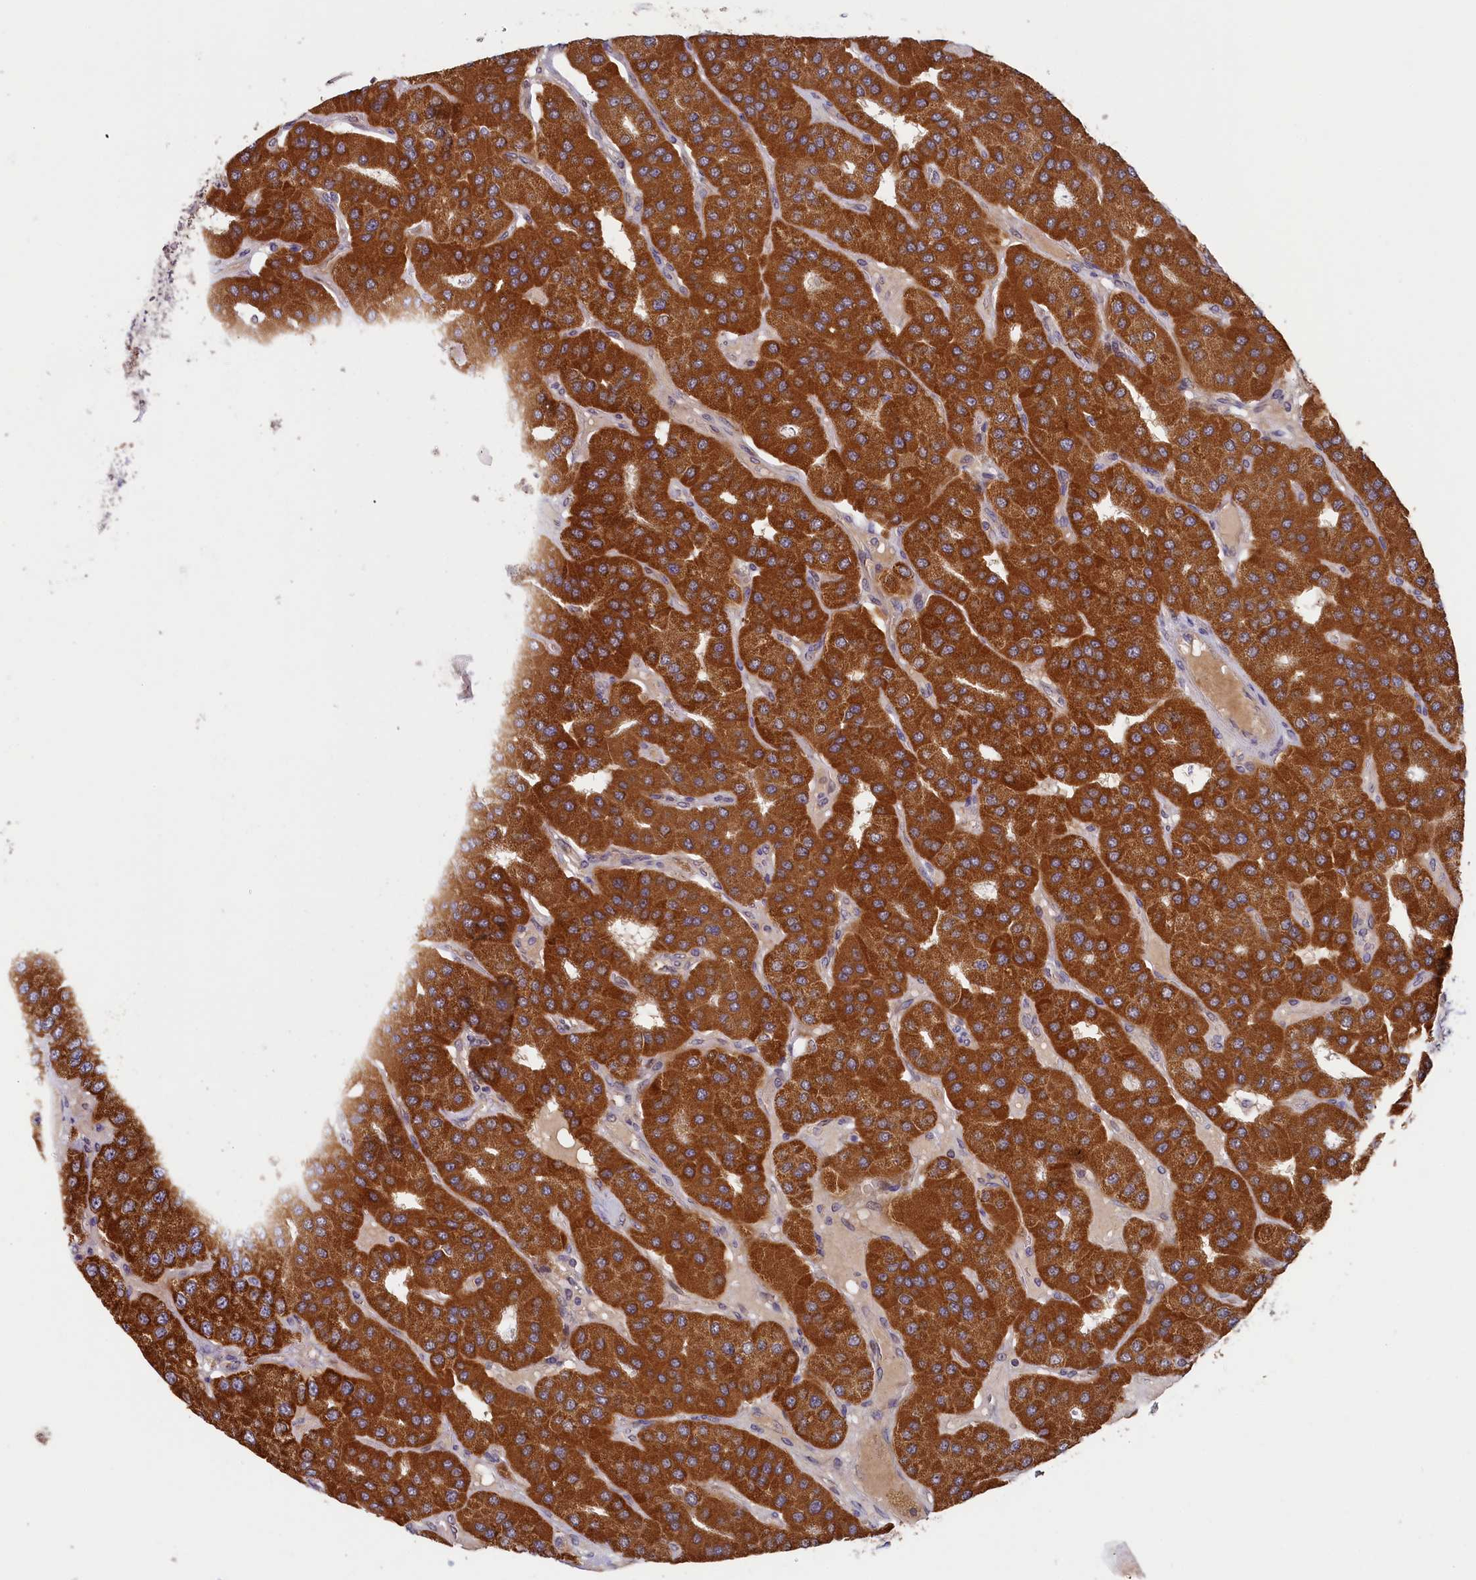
{"staining": {"intensity": "strong", "quantity": ">75%", "location": "cytoplasmic/membranous"}, "tissue": "parathyroid gland", "cell_type": "Glandular cells", "image_type": "normal", "snomed": [{"axis": "morphology", "description": "Normal tissue, NOS"}, {"axis": "morphology", "description": "Adenoma, NOS"}, {"axis": "topography", "description": "Parathyroid gland"}], "caption": "Normal parathyroid gland exhibits strong cytoplasmic/membranous staining in approximately >75% of glandular cells The staining is performed using DAB brown chromogen to label protein expression. The nuclei are counter-stained blue using hematoxylin..", "gene": "CEP44", "patient": {"sex": "female", "age": 86}}